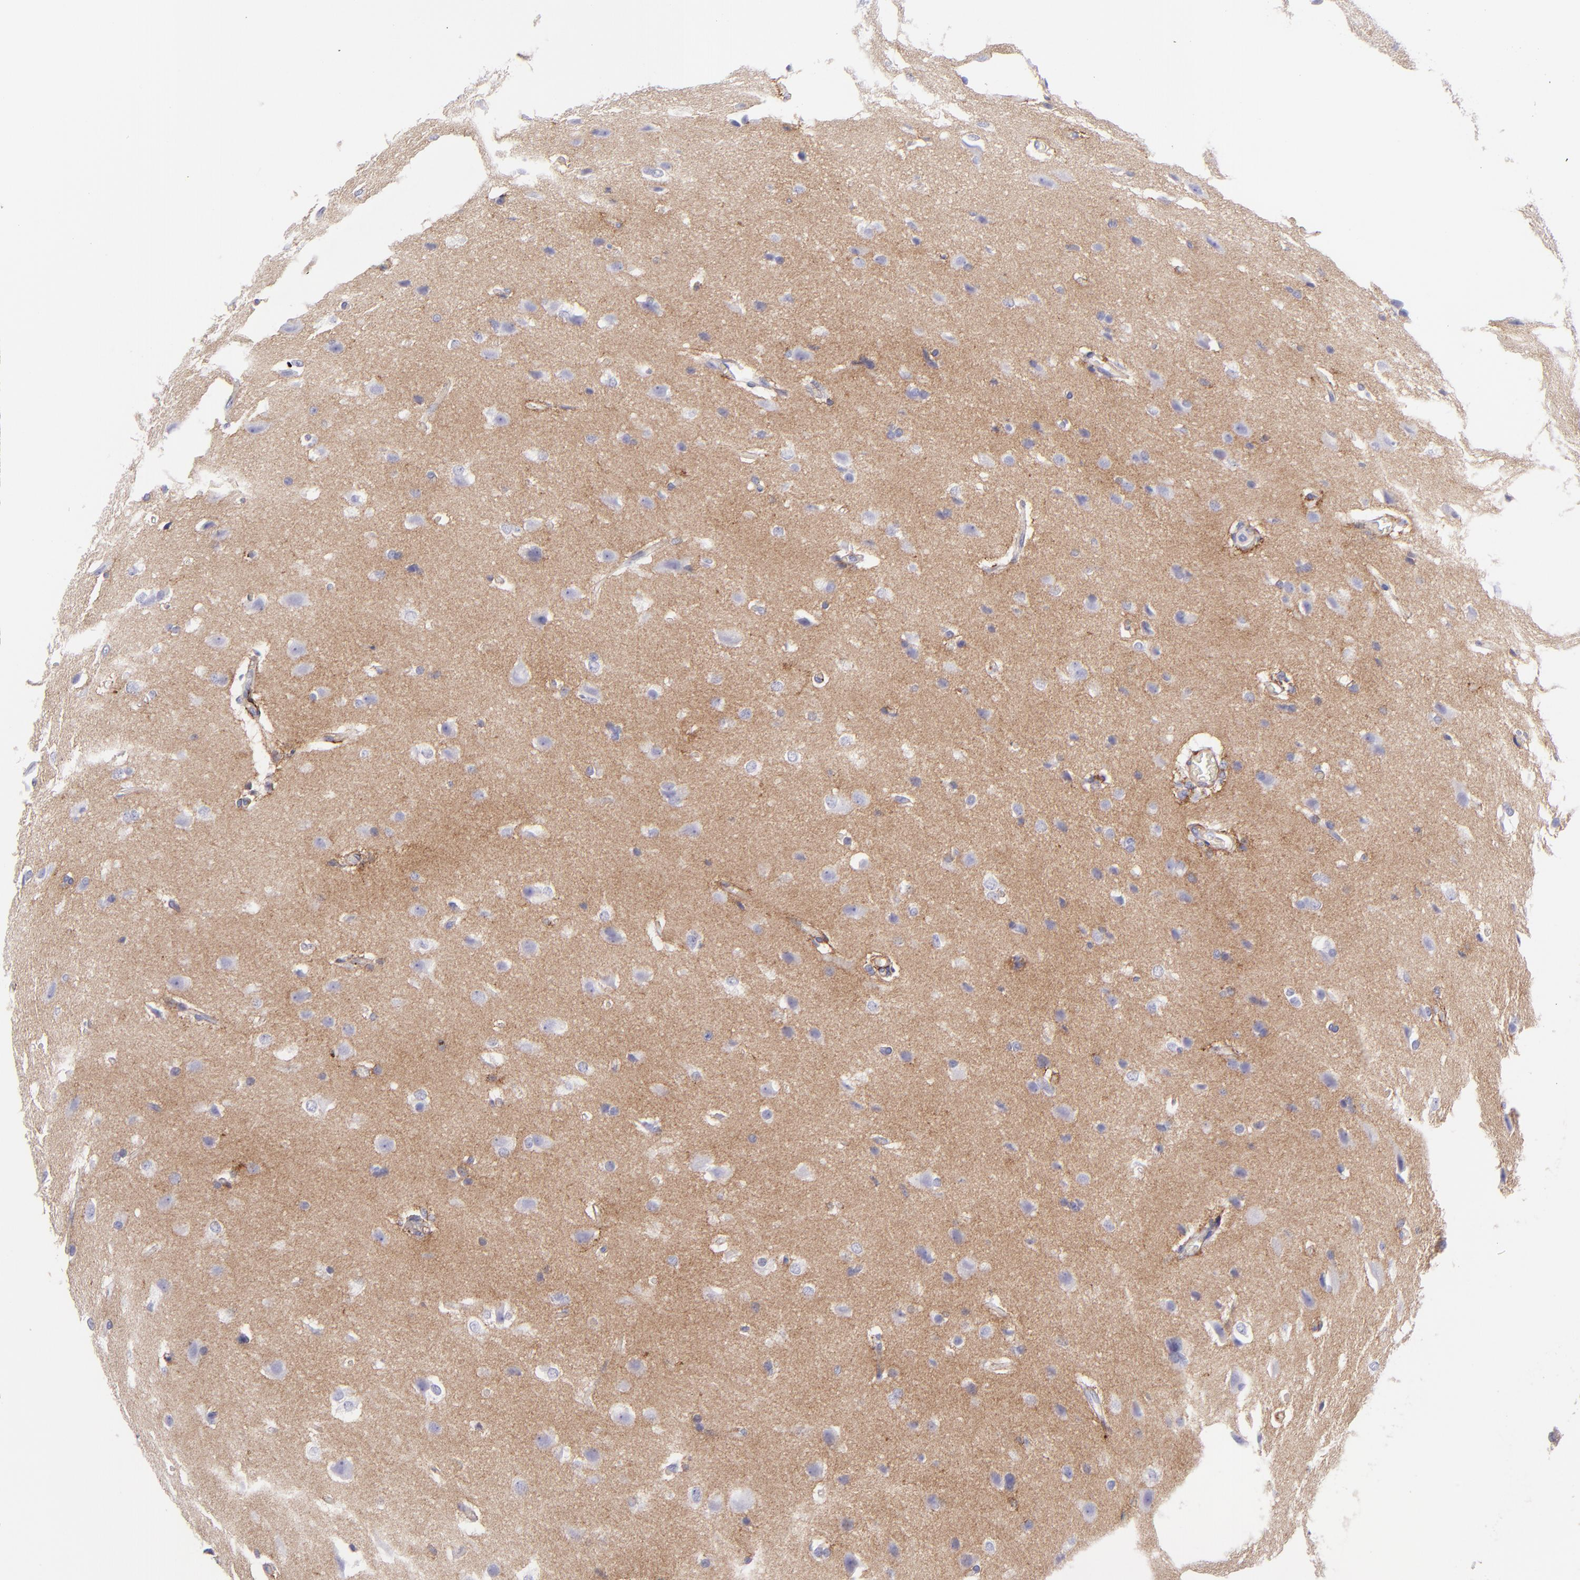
{"staining": {"intensity": "weak", "quantity": "25%-75%", "location": "cytoplasmic/membranous"}, "tissue": "glioma", "cell_type": "Tumor cells", "image_type": "cancer", "snomed": [{"axis": "morphology", "description": "Glioma, malignant, High grade"}, {"axis": "topography", "description": "Brain"}], "caption": "A histopathology image of human glioma stained for a protein displays weak cytoplasmic/membranous brown staining in tumor cells.", "gene": "CD81", "patient": {"sex": "male", "age": 68}}